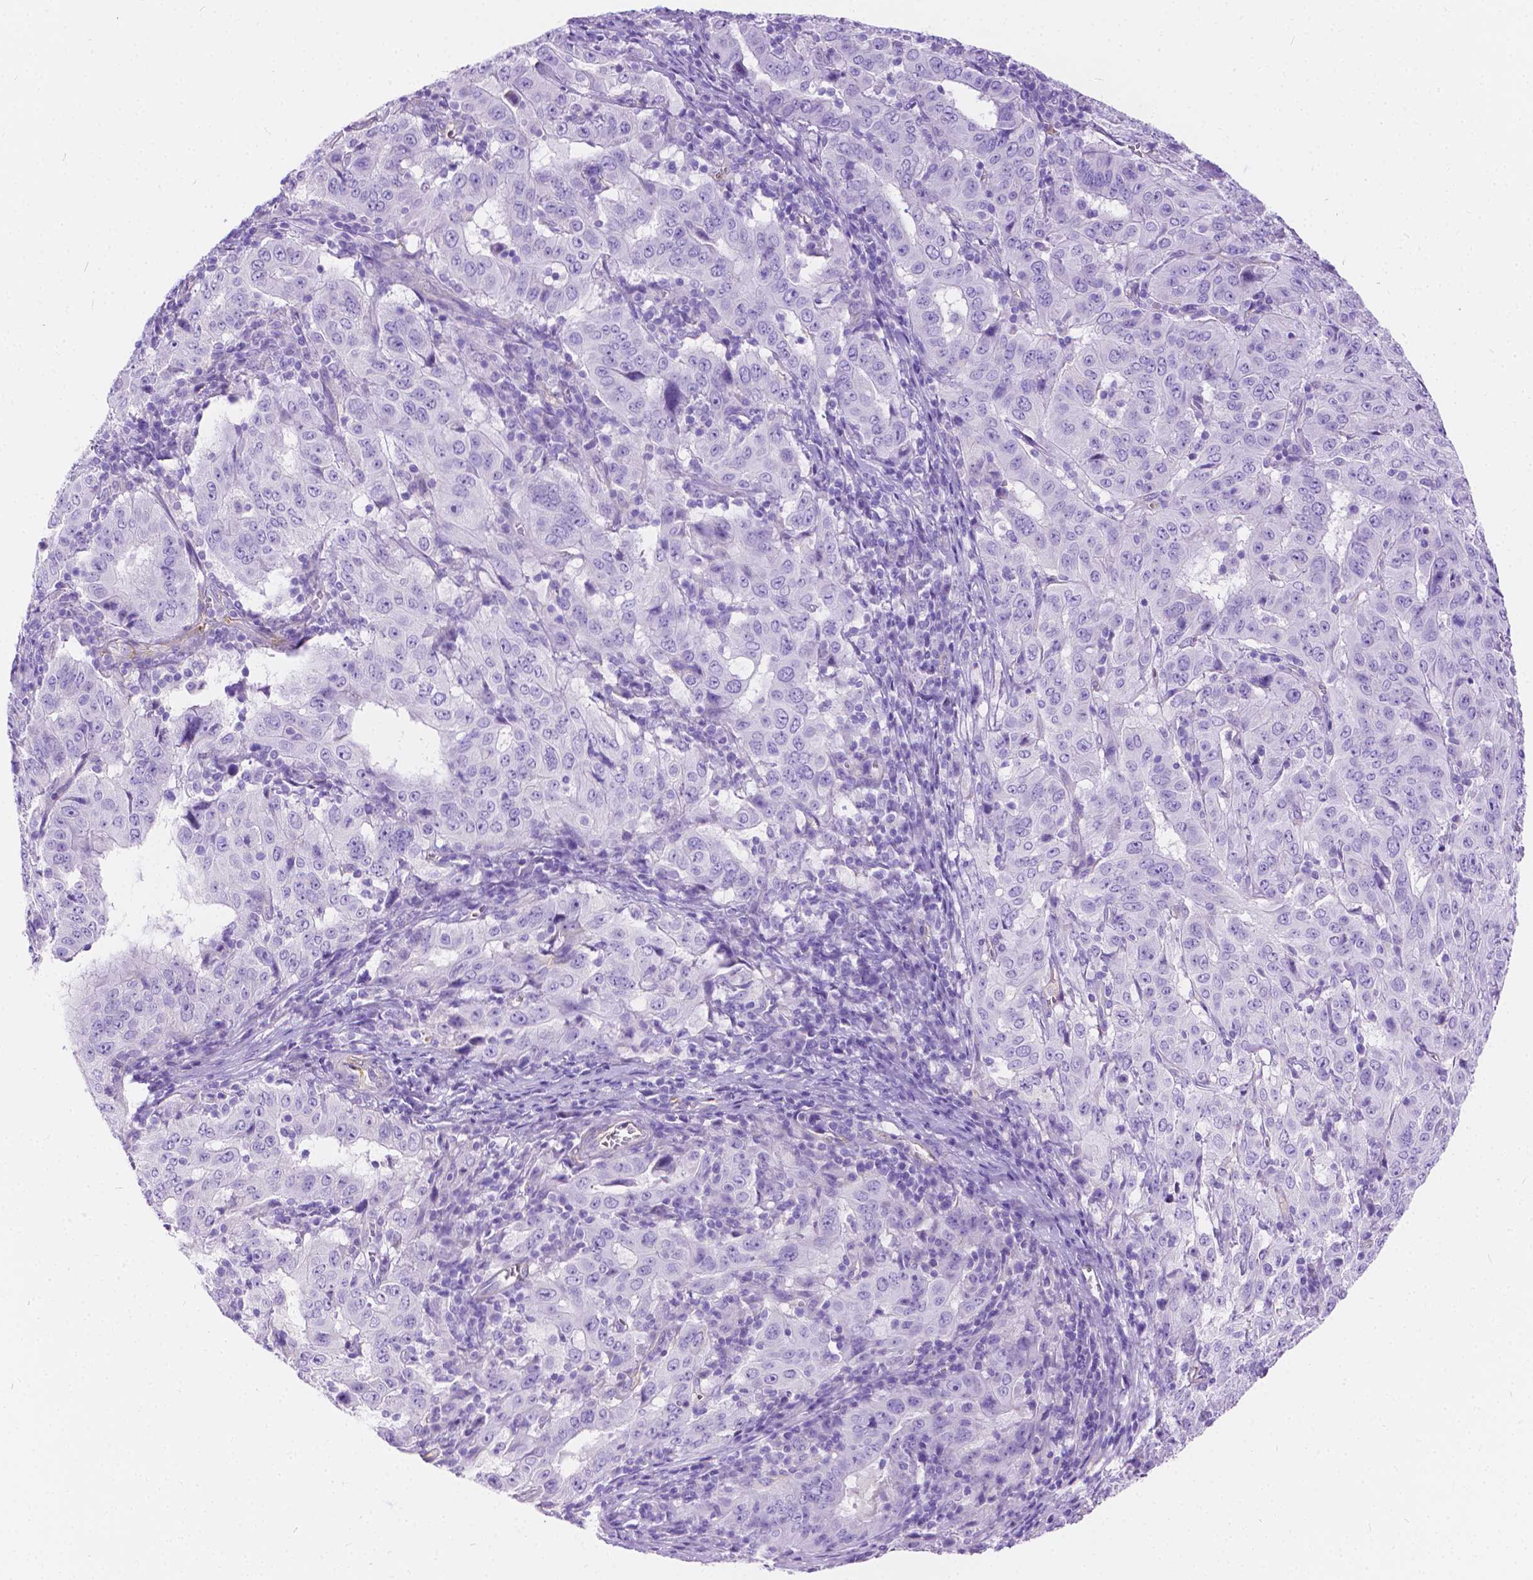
{"staining": {"intensity": "negative", "quantity": "none", "location": "none"}, "tissue": "pancreatic cancer", "cell_type": "Tumor cells", "image_type": "cancer", "snomed": [{"axis": "morphology", "description": "Adenocarcinoma, NOS"}, {"axis": "topography", "description": "Pancreas"}], "caption": "Immunohistochemical staining of human pancreatic cancer demonstrates no significant staining in tumor cells.", "gene": "CHRM1", "patient": {"sex": "male", "age": 63}}